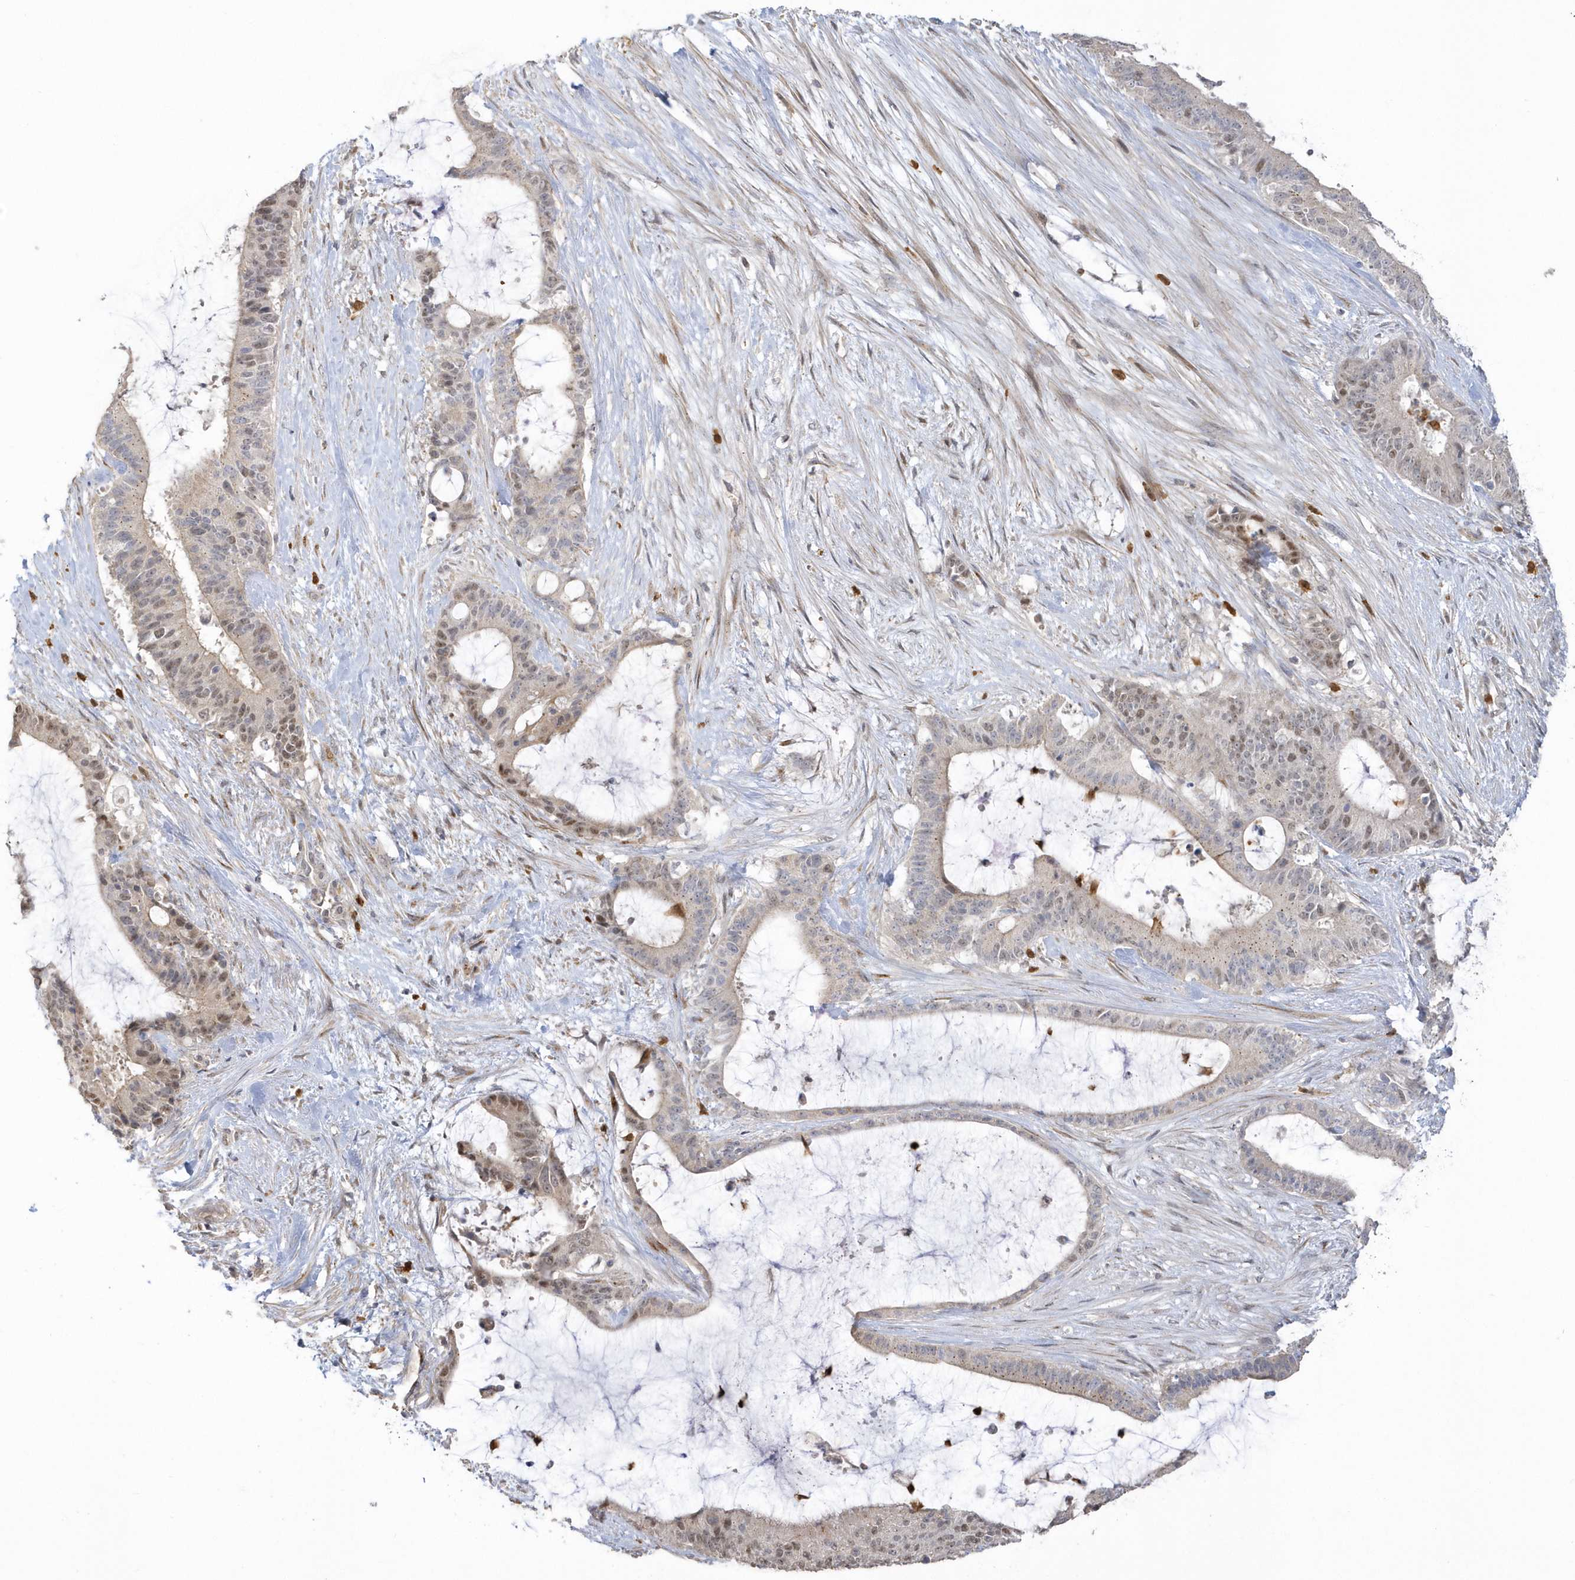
{"staining": {"intensity": "weak", "quantity": "<25%", "location": "cytoplasmic/membranous,nuclear"}, "tissue": "liver cancer", "cell_type": "Tumor cells", "image_type": "cancer", "snomed": [{"axis": "morphology", "description": "Normal tissue, NOS"}, {"axis": "morphology", "description": "Cholangiocarcinoma"}, {"axis": "topography", "description": "Liver"}, {"axis": "topography", "description": "Peripheral nerve tissue"}], "caption": "Liver cancer (cholangiocarcinoma) stained for a protein using immunohistochemistry (IHC) exhibits no positivity tumor cells.", "gene": "NAF1", "patient": {"sex": "female", "age": 73}}